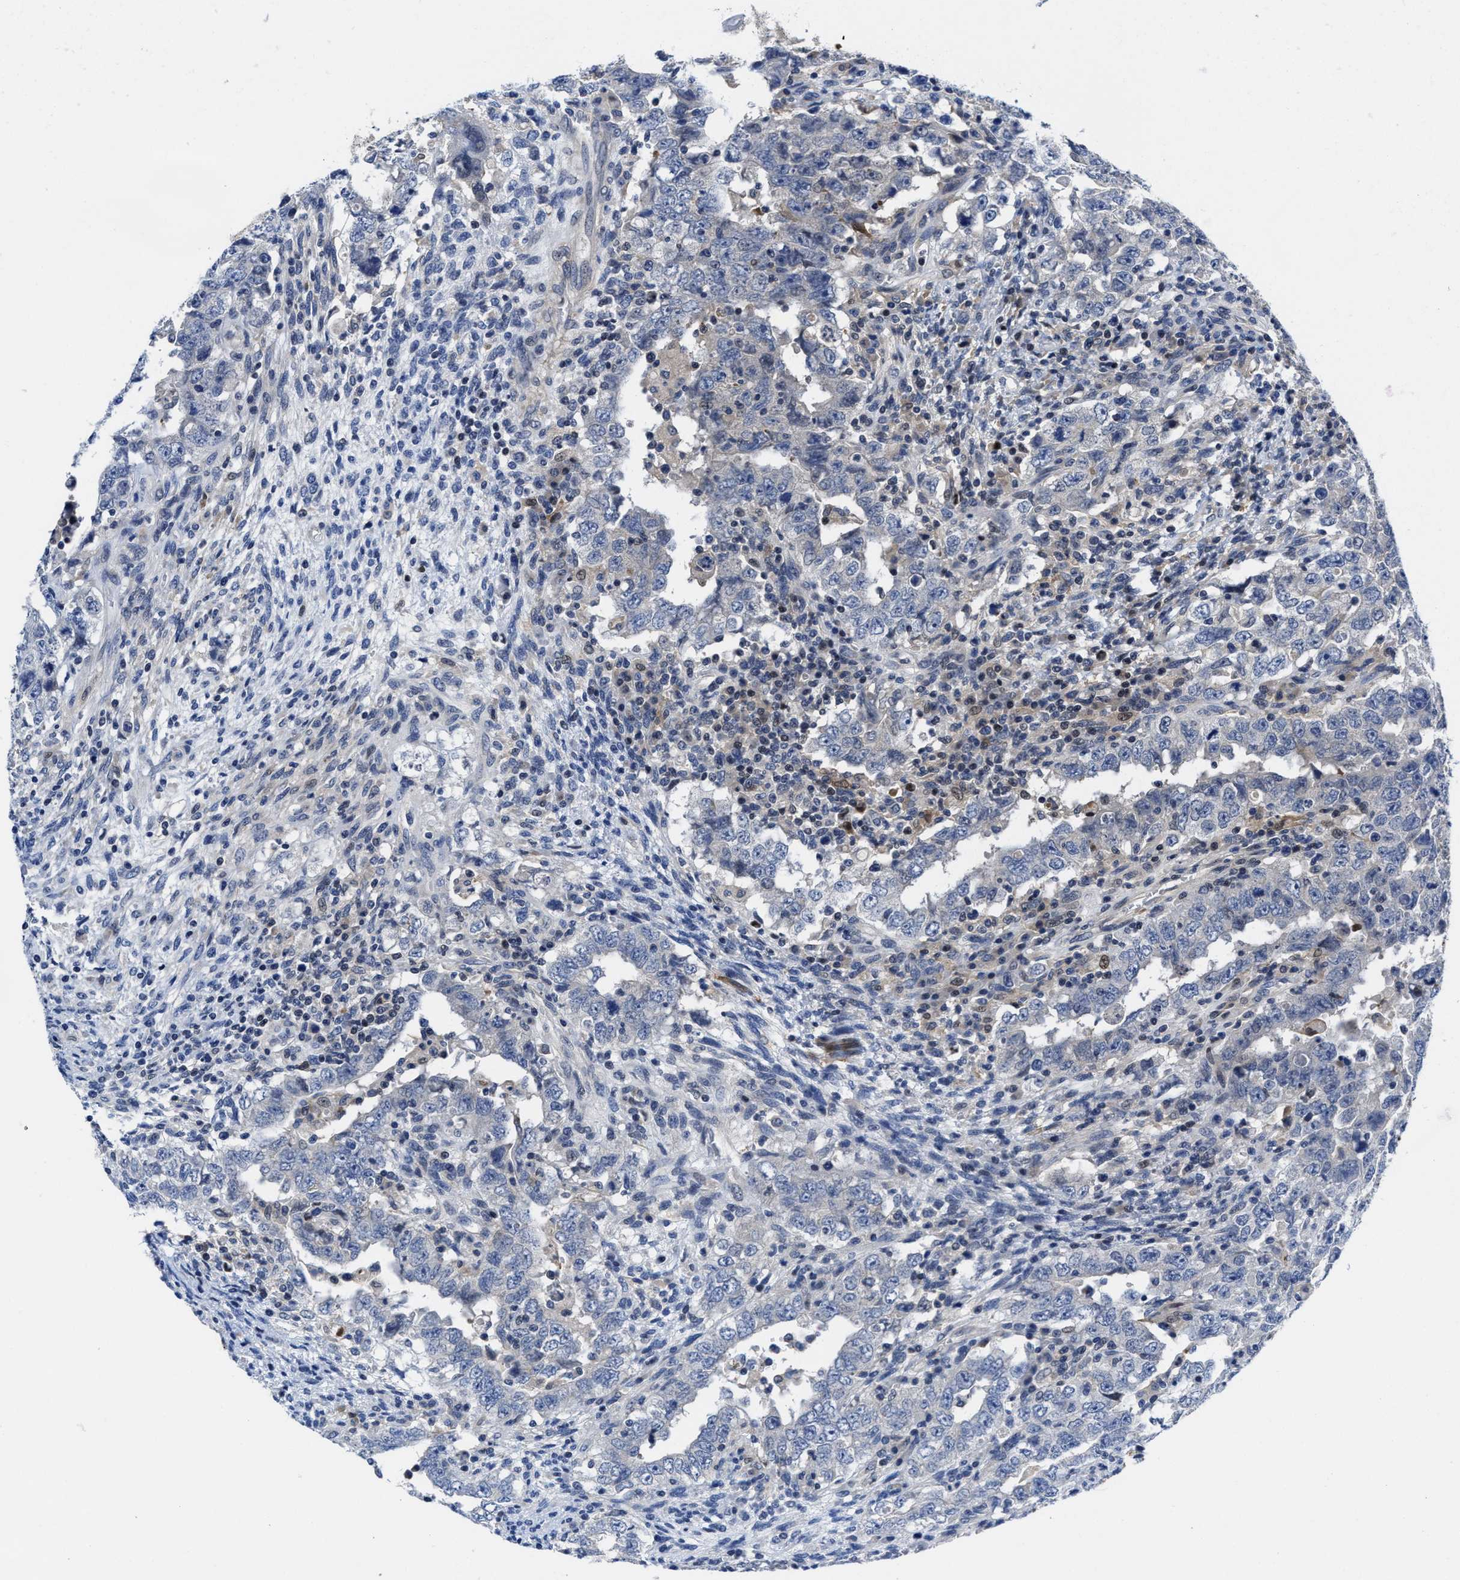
{"staining": {"intensity": "negative", "quantity": "none", "location": "none"}, "tissue": "testis cancer", "cell_type": "Tumor cells", "image_type": "cancer", "snomed": [{"axis": "morphology", "description": "Carcinoma, Embryonal, NOS"}, {"axis": "topography", "description": "Testis"}], "caption": "DAB (3,3'-diaminobenzidine) immunohistochemical staining of human testis cancer shows no significant positivity in tumor cells.", "gene": "KIF12", "patient": {"sex": "male", "age": 26}}